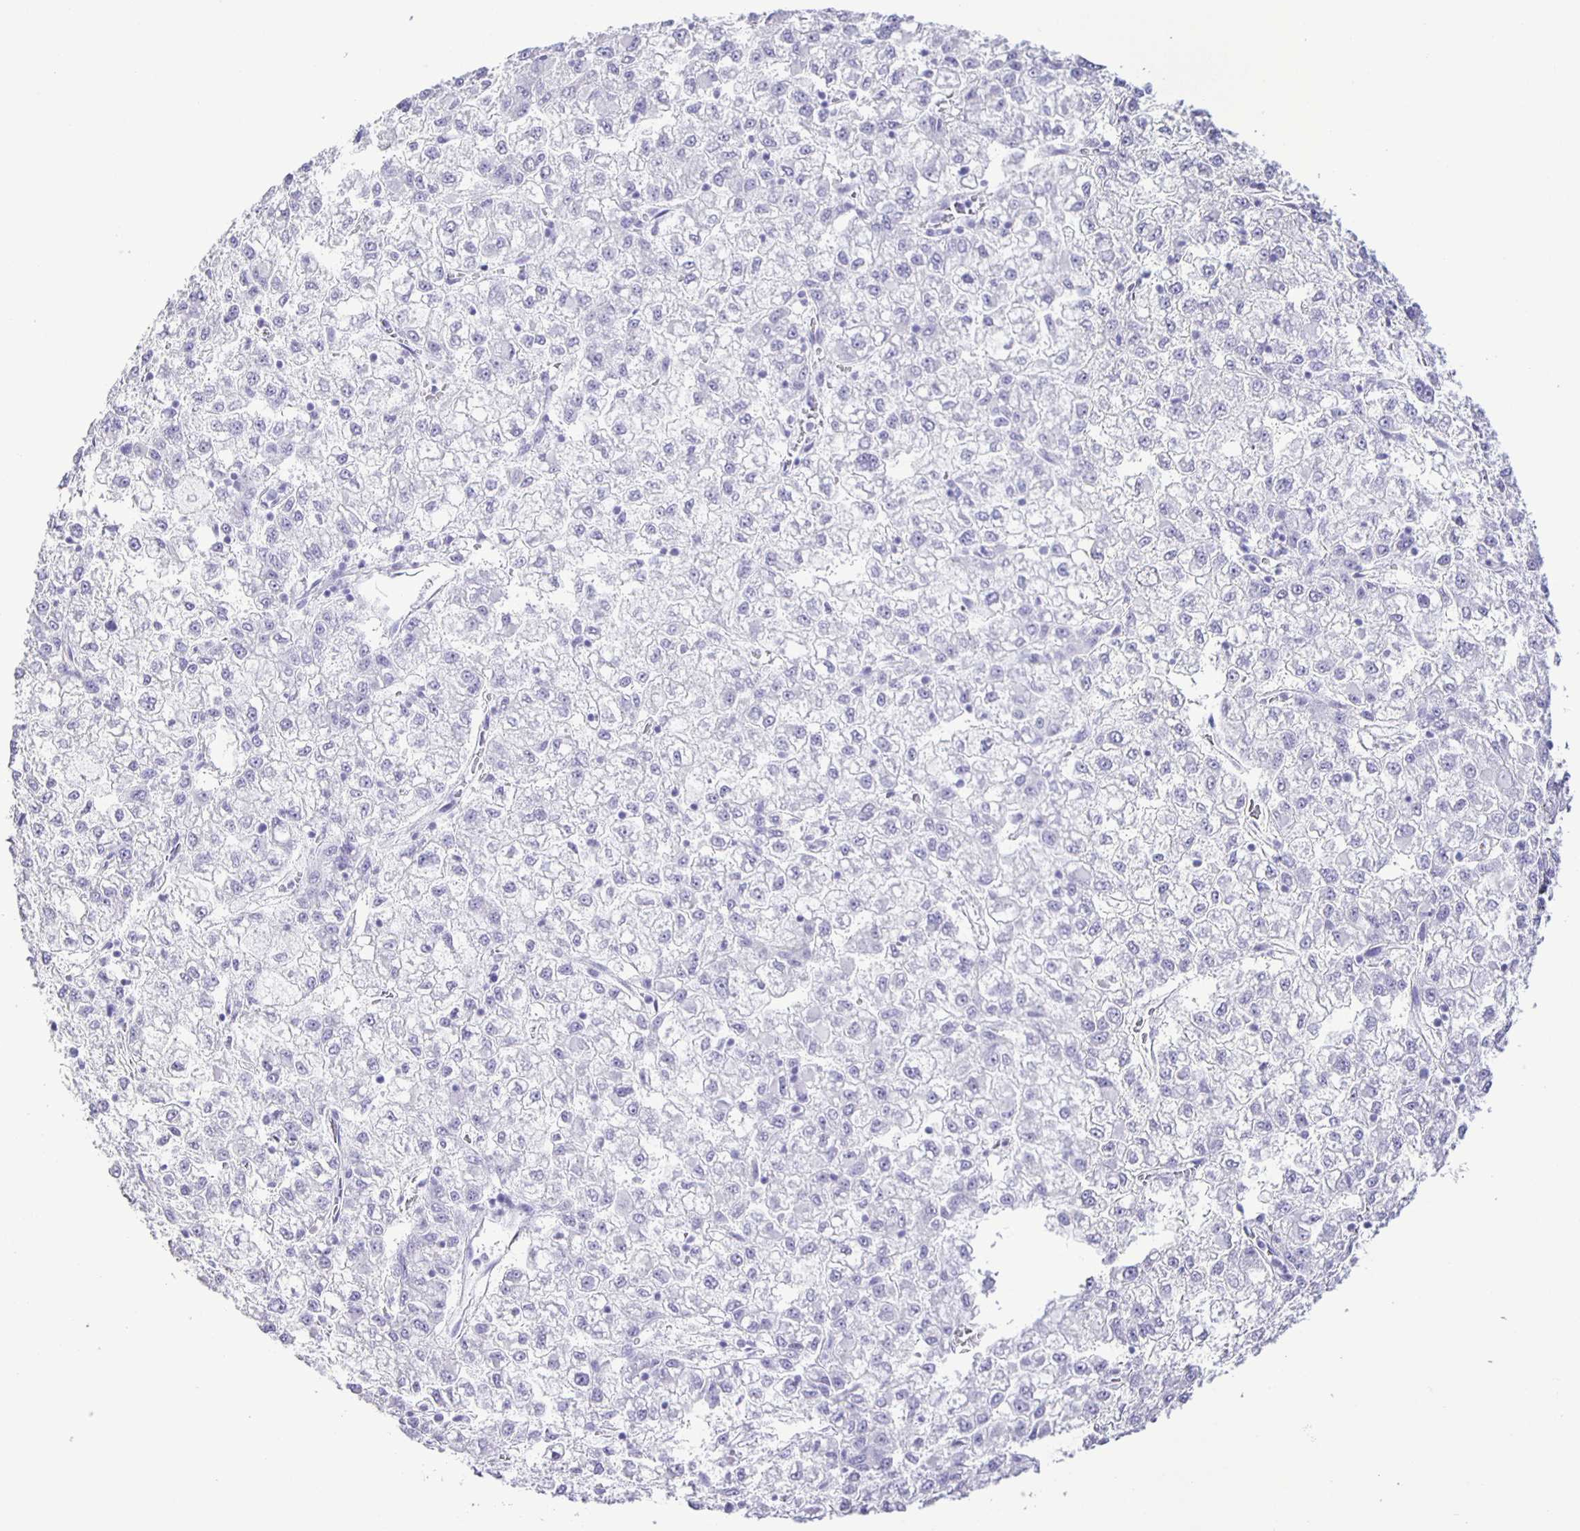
{"staining": {"intensity": "negative", "quantity": "none", "location": "none"}, "tissue": "liver cancer", "cell_type": "Tumor cells", "image_type": "cancer", "snomed": [{"axis": "morphology", "description": "Carcinoma, Hepatocellular, NOS"}, {"axis": "topography", "description": "Liver"}], "caption": "Immunohistochemical staining of liver hepatocellular carcinoma demonstrates no significant staining in tumor cells.", "gene": "EZHIP", "patient": {"sex": "male", "age": 40}}